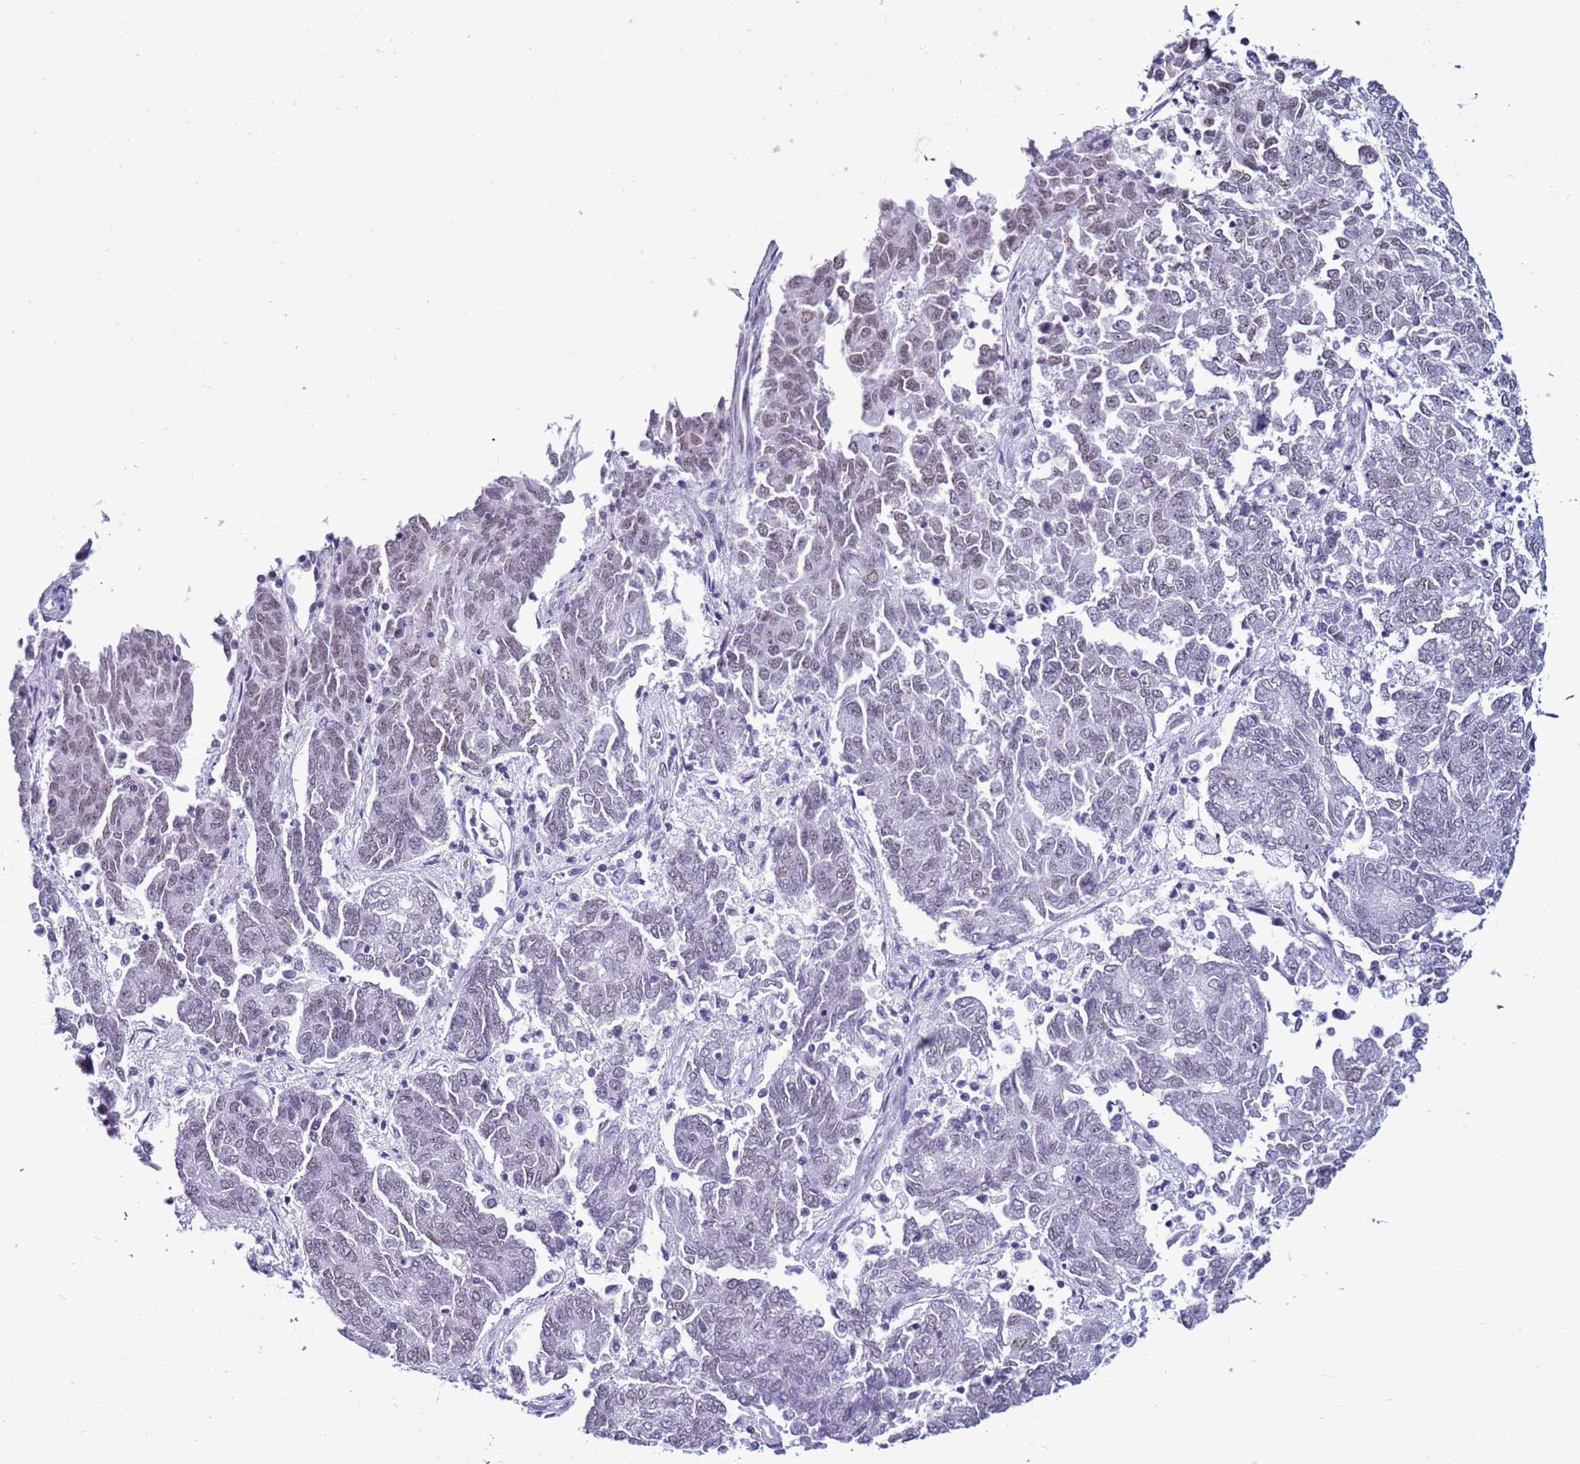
{"staining": {"intensity": "weak", "quantity": "<25%", "location": "nuclear"}, "tissue": "endometrial cancer", "cell_type": "Tumor cells", "image_type": "cancer", "snomed": [{"axis": "morphology", "description": "Adenocarcinoma, NOS"}, {"axis": "topography", "description": "Endometrium"}], "caption": "Tumor cells show no significant positivity in adenocarcinoma (endometrial).", "gene": "DHX15", "patient": {"sex": "female", "age": 80}}